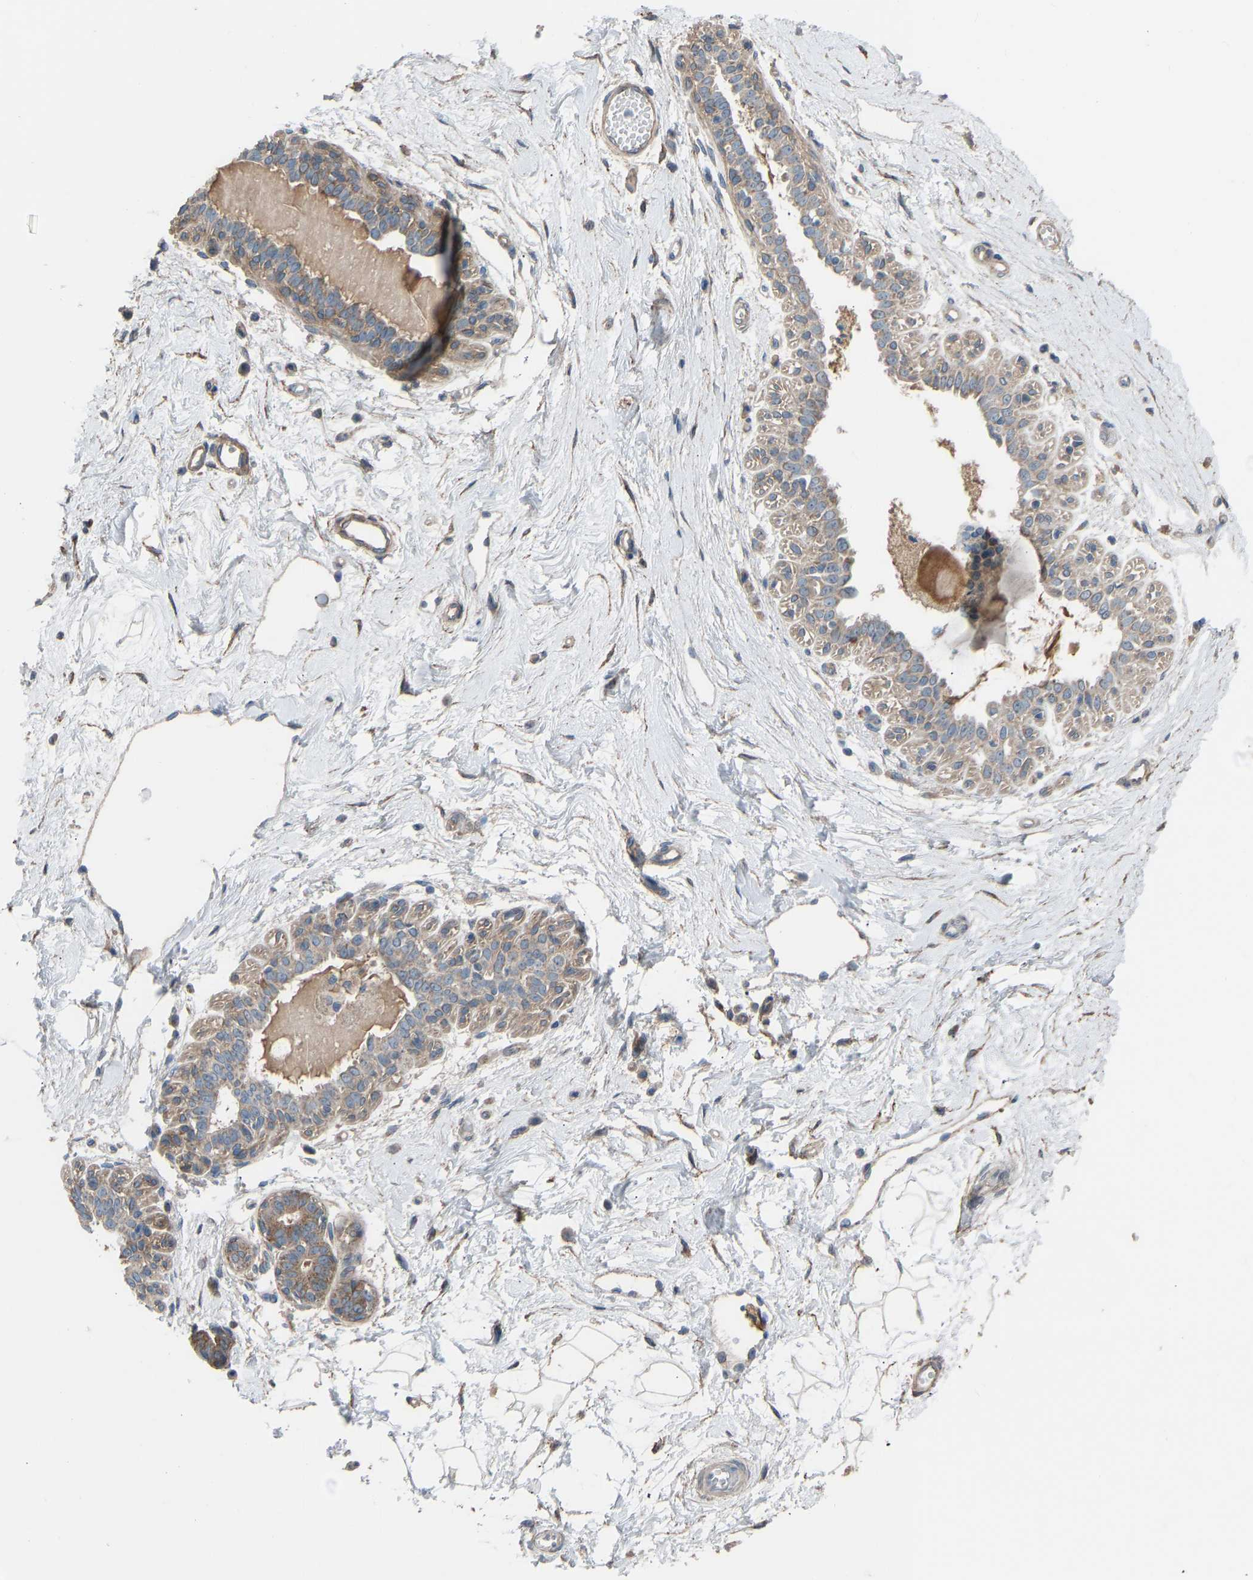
{"staining": {"intensity": "moderate", "quantity": ">75%", "location": "cytoplasmic/membranous"}, "tissue": "breast", "cell_type": "Glandular cells", "image_type": "normal", "snomed": [{"axis": "morphology", "description": "Normal tissue, NOS"}, {"axis": "topography", "description": "Breast"}], "caption": "Protein expression analysis of normal human breast reveals moderate cytoplasmic/membranous positivity in about >75% of glandular cells.", "gene": "TGFBR3", "patient": {"sex": "female", "age": 45}}